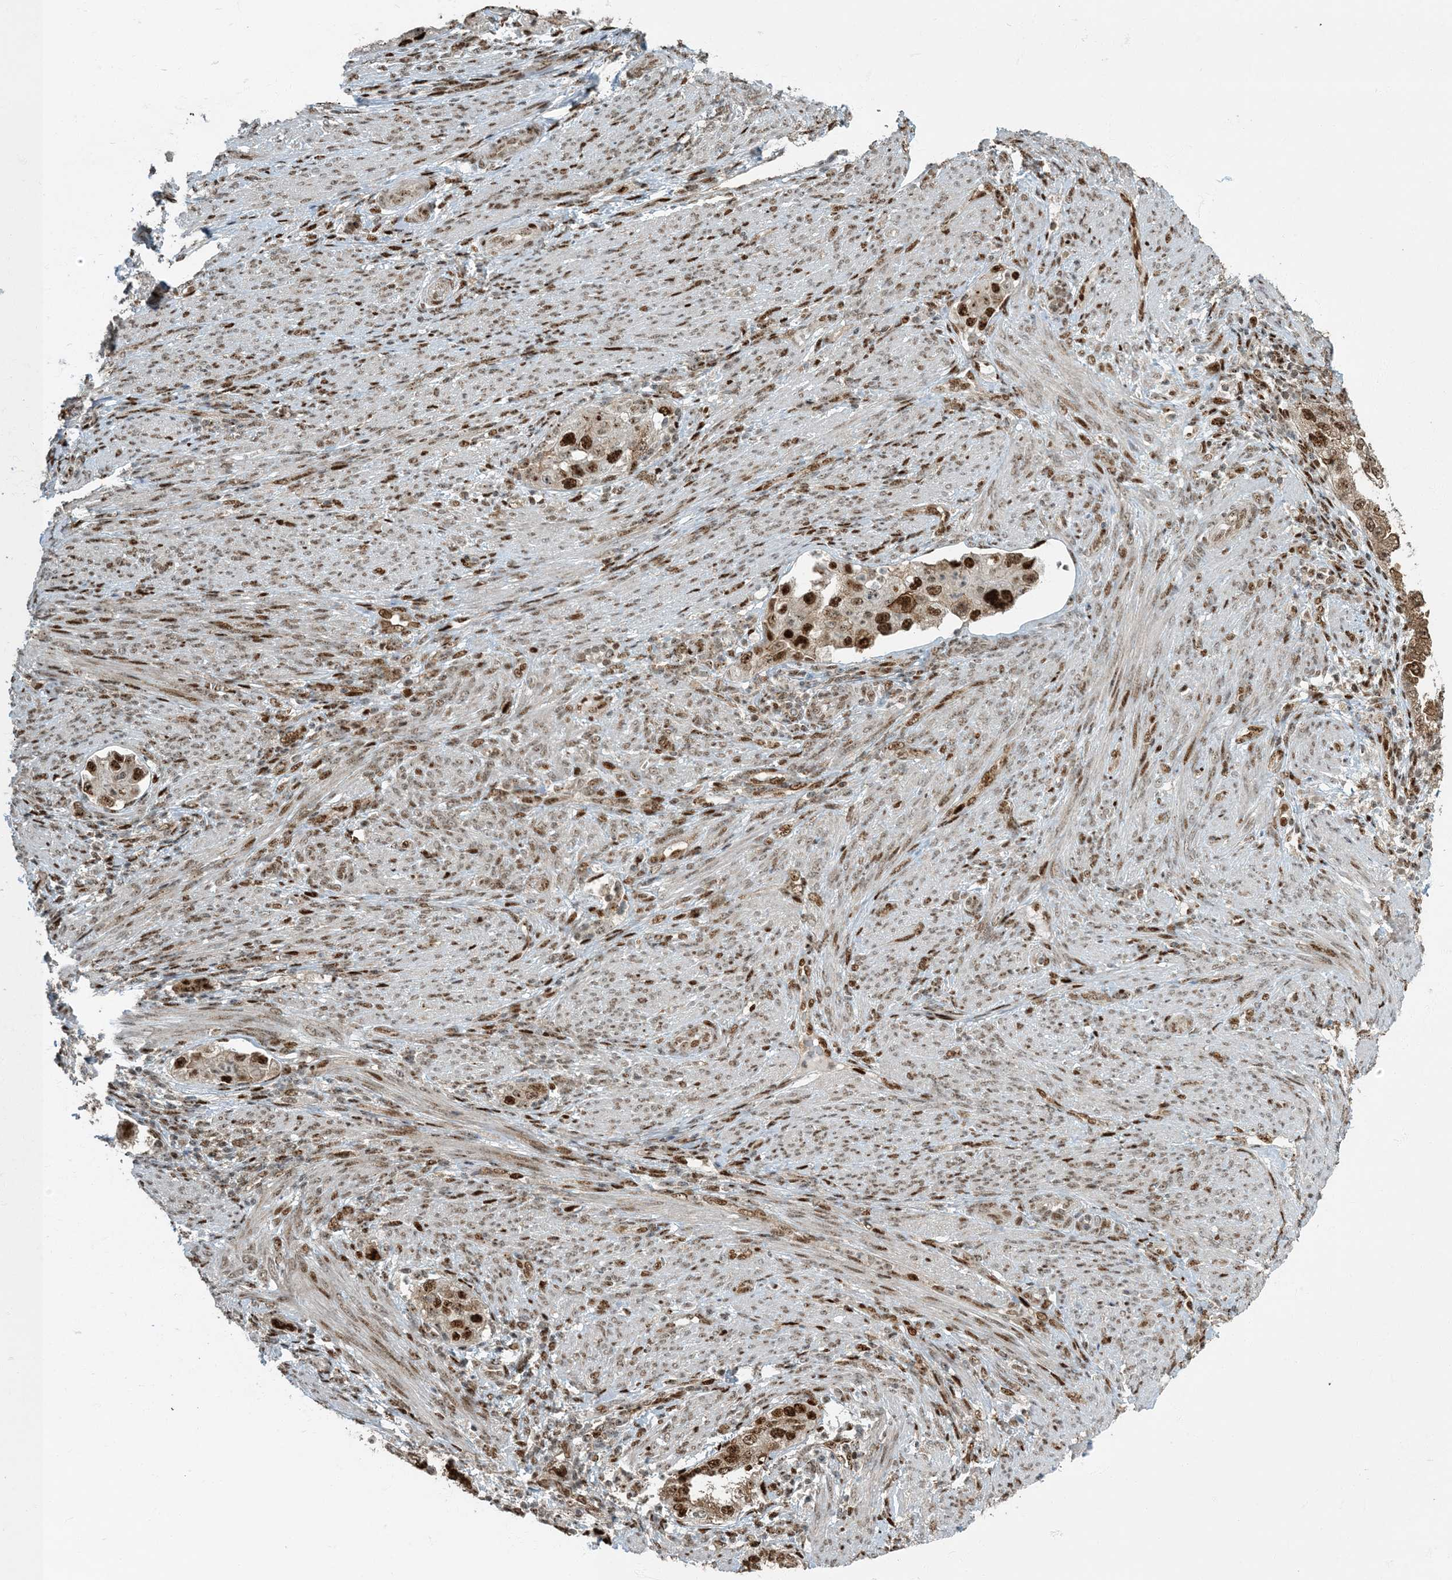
{"staining": {"intensity": "moderate", "quantity": ">75%", "location": "nuclear"}, "tissue": "endometrial cancer", "cell_type": "Tumor cells", "image_type": "cancer", "snomed": [{"axis": "morphology", "description": "Adenocarcinoma, NOS"}, {"axis": "topography", "description": "Endometrium"}], "caption": "Tumor cells display moderate nuclear expression in approximately >75% of cells in endometrial cancer (adenocarcinoma). (DAB (3,3'-diaminobenzidine) IHC, brown staining for protein, blue staining for nuclei).", "gene": "MBD1", "patient": {"sex": "female", "age": 85}}